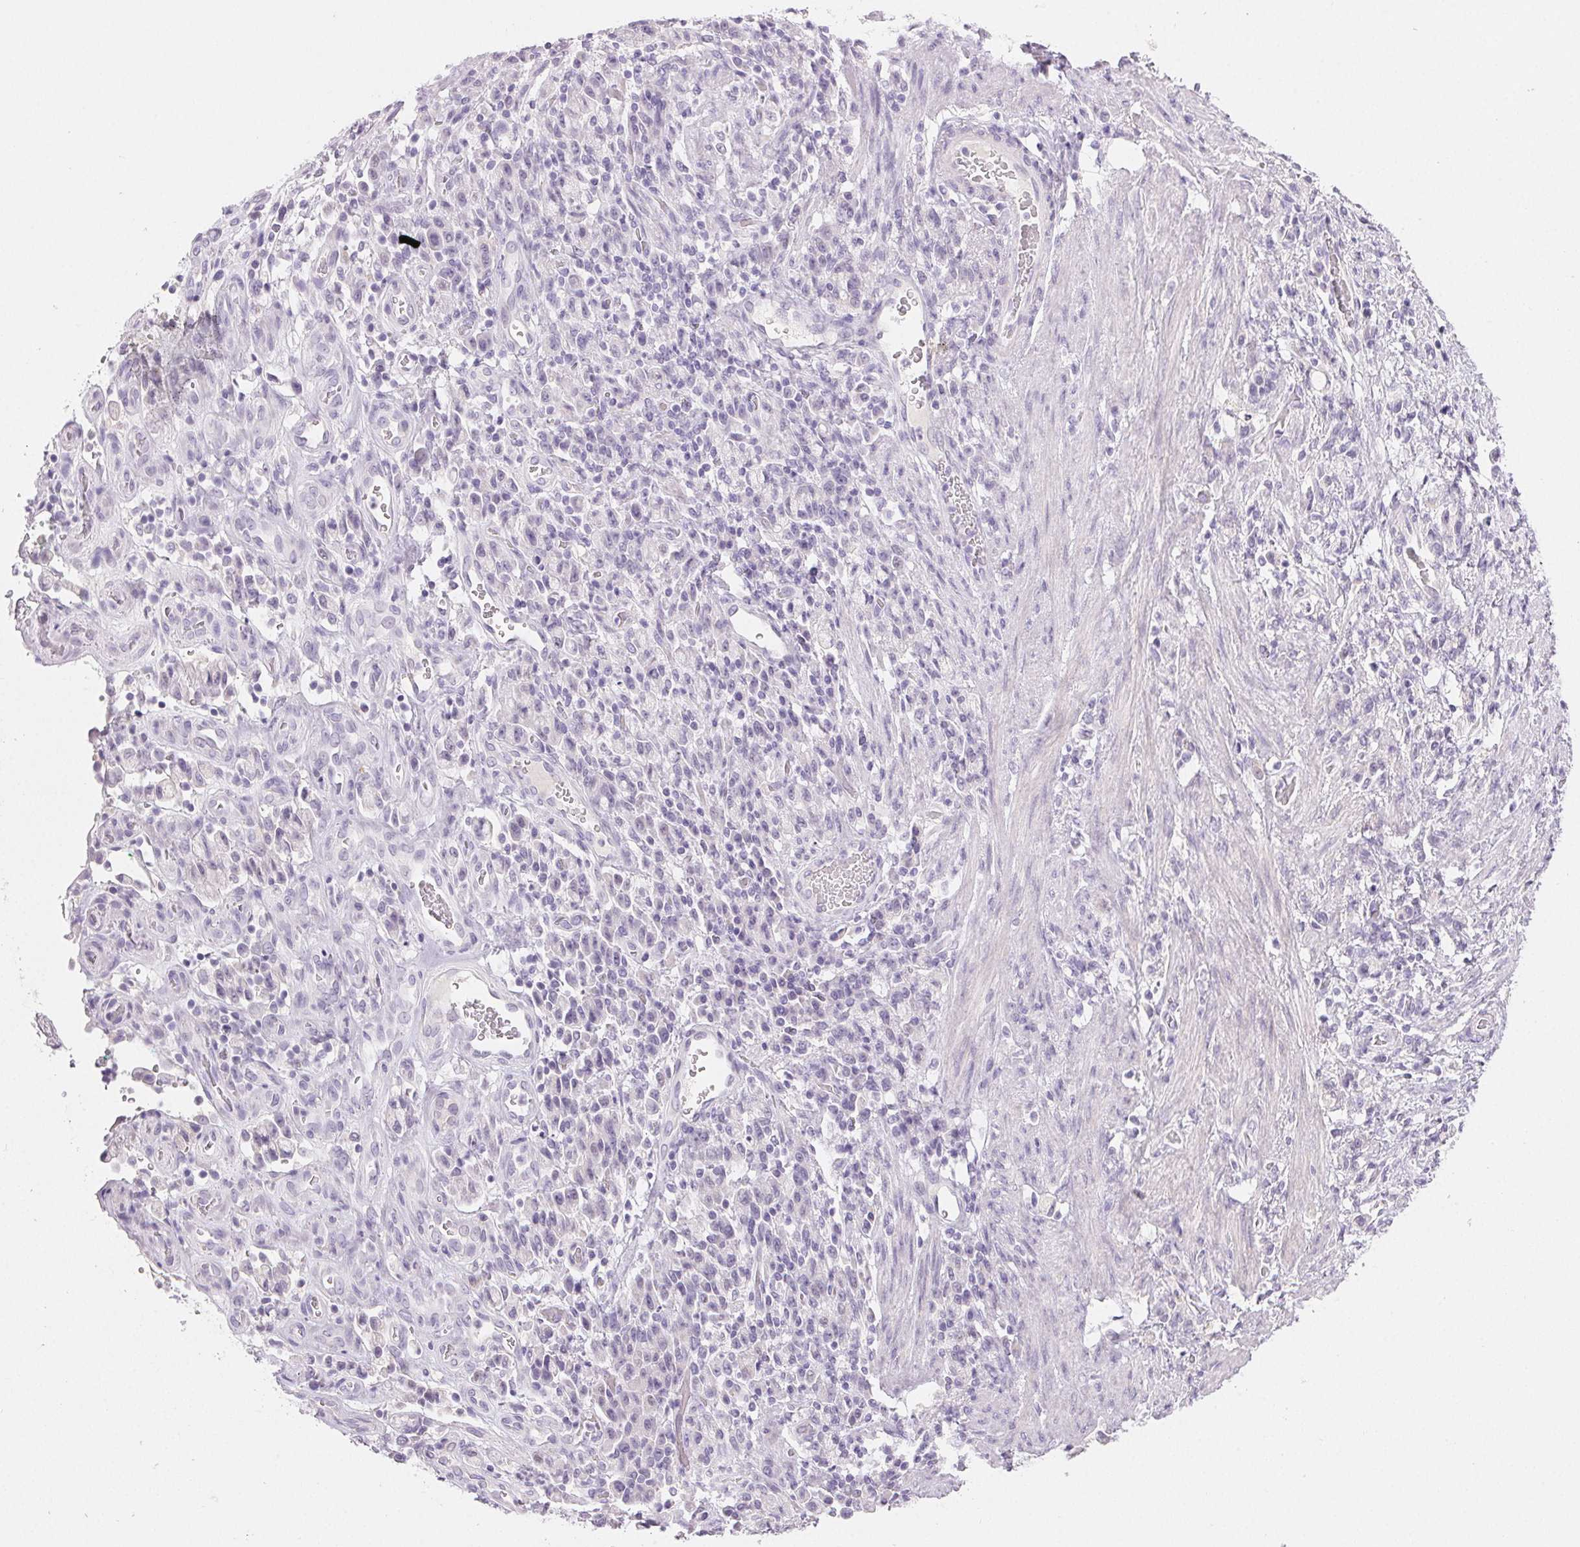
{"staining": {"intensity": "negative", "quantity": "none", "location": "none"}, "tissue": "stomach cancer", "cell_type": "Tumor cells", "image_type": "cancer", "snomed": [{"axis": "morphology", "description": "Adenocarcinoma, NOS"}, {"axis": "topography", "description": "Stomach"}], "caption": "Tumor cells show no significant staining in stomach cancer.", "gene": "BPIFB2", "patient": {"sex": "male", "age": 77}}